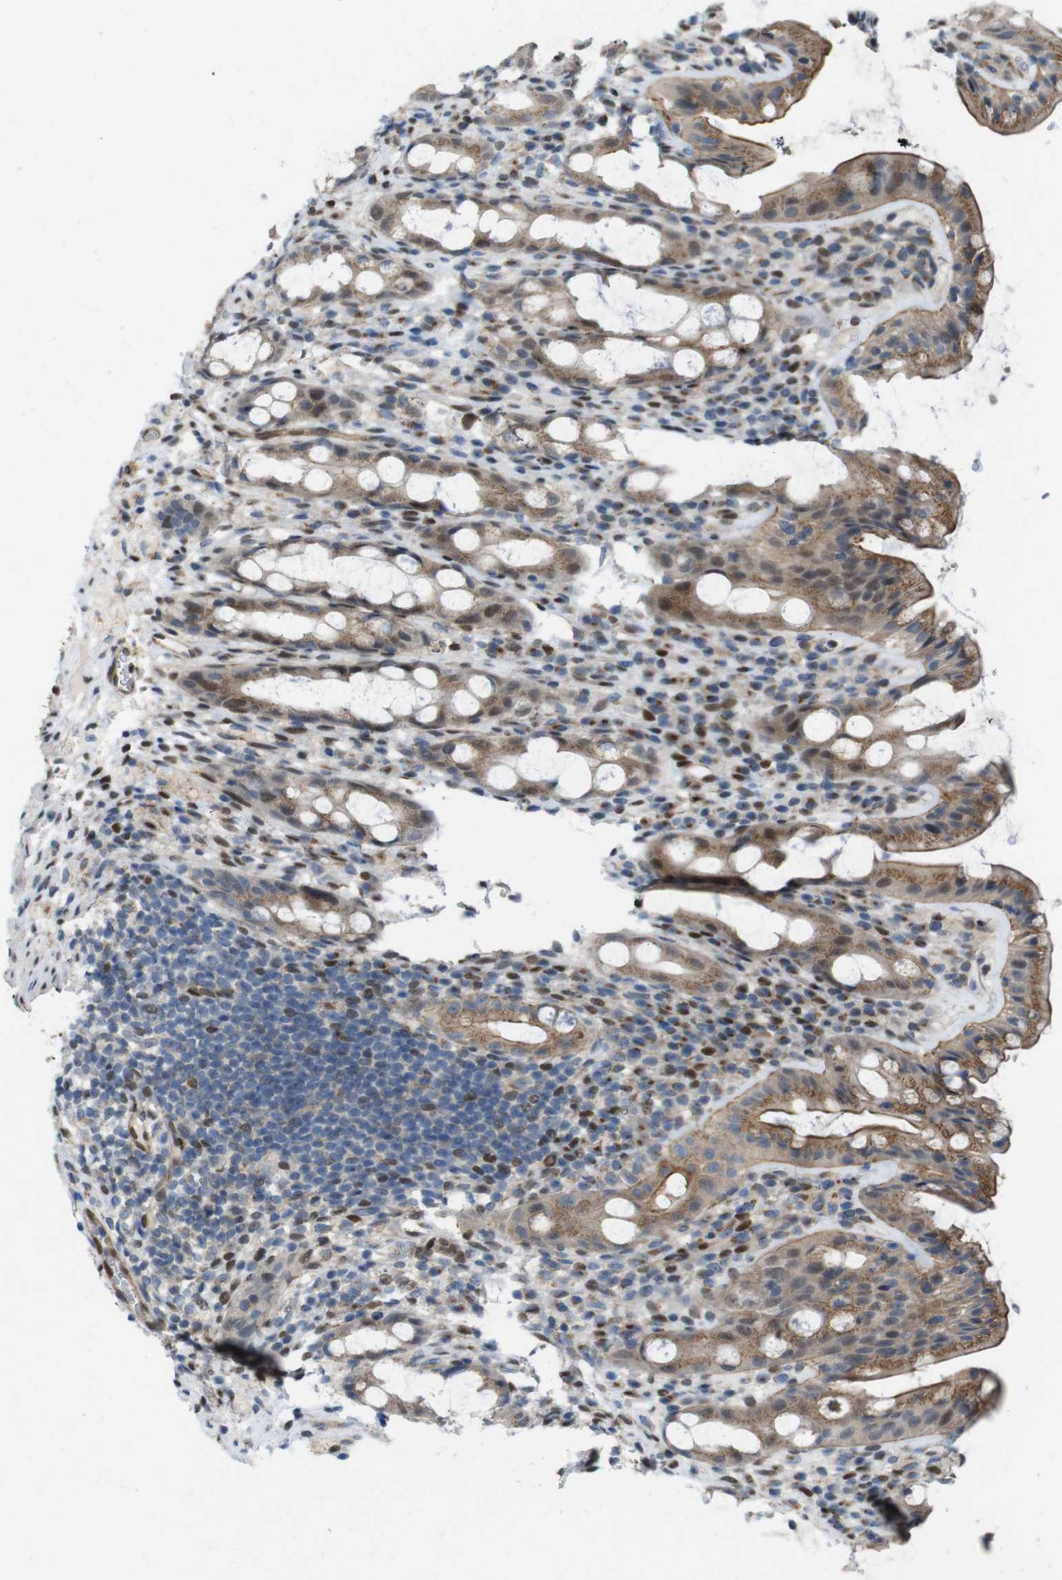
{"staining": {"intensity": "moderate", "quantity": ">75%", "location": "cytoplasmic/membranous,nuclear"}, "tissue": "rectum", "cell_type": "Glandular cells", "image_type": "normal", "snomed": [{"axis": "morphology", "description": "Normal tissue, NOS"}, {"axis": "topography", "description": "Rectum"}], "caption": "This is an image of immunohistochemistry (IHC) staining of benign rectum, which shows moderate expression in the cytoplasmic/membranous,nuclear of glandular cells.", "gene": "SKI", "patient": {"sex": "male", "age": 44}}